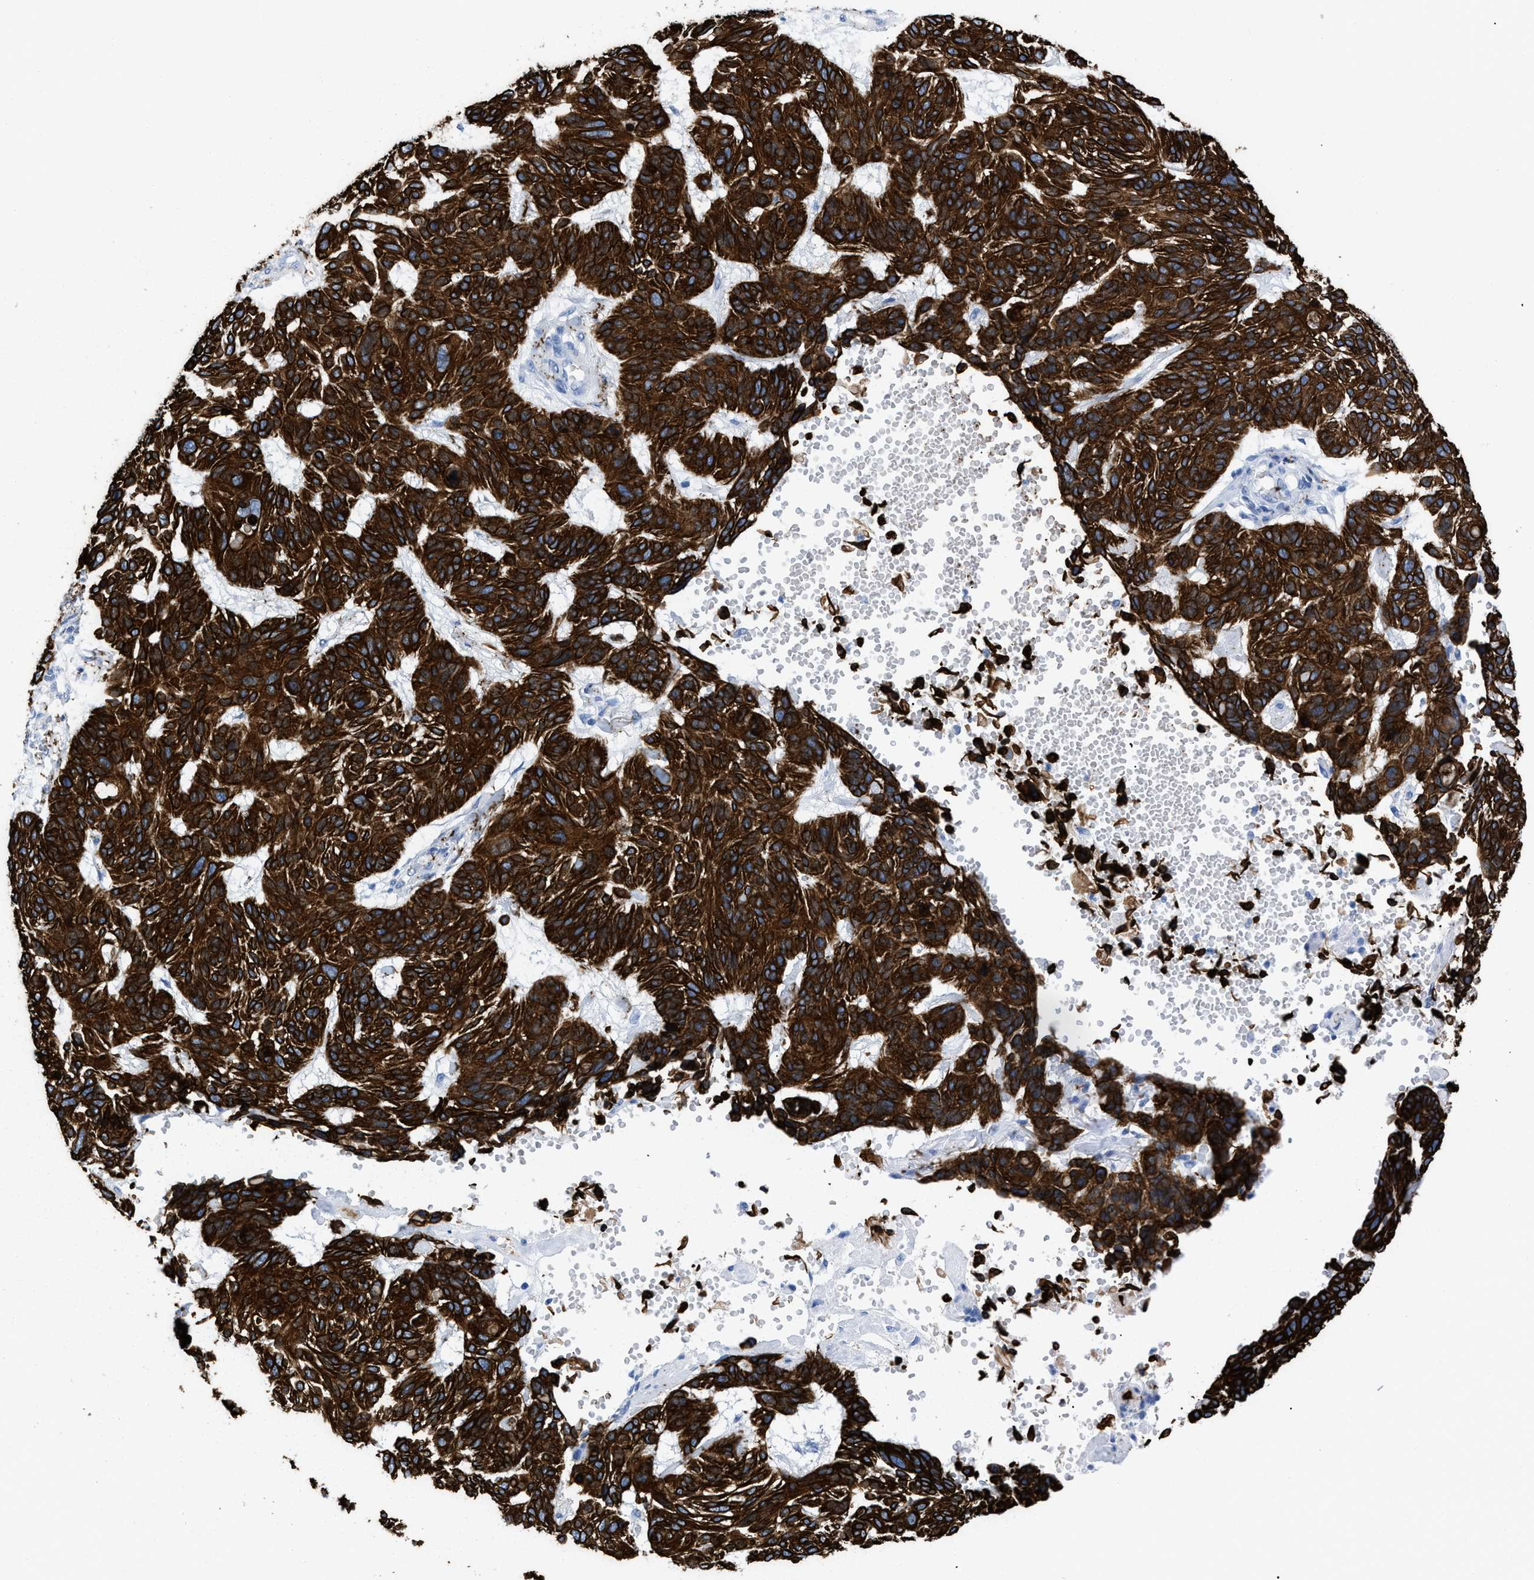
{"staining": {"intensity": "strong", "quantity": ">75%", "location": "cytoplasmic/membranous"}, "tissue": "skin cancer", "cell_type": "Tumor cells", "image_type": "cancer", "snomed": [{"axis": "morphology", "description": "Basal cell carcinoma"}, {"axis": "topography", "description": "Skin"}], "caption": "This is a photomicrograph of immunohistochemistry (IHC) staining of skin basal cell carcinoma, which shows strong positivity in the cytoplasmic/membranous of tumor cells.", "gene": "DUSP26", "patient": {"sex": "male", "age": 85}}